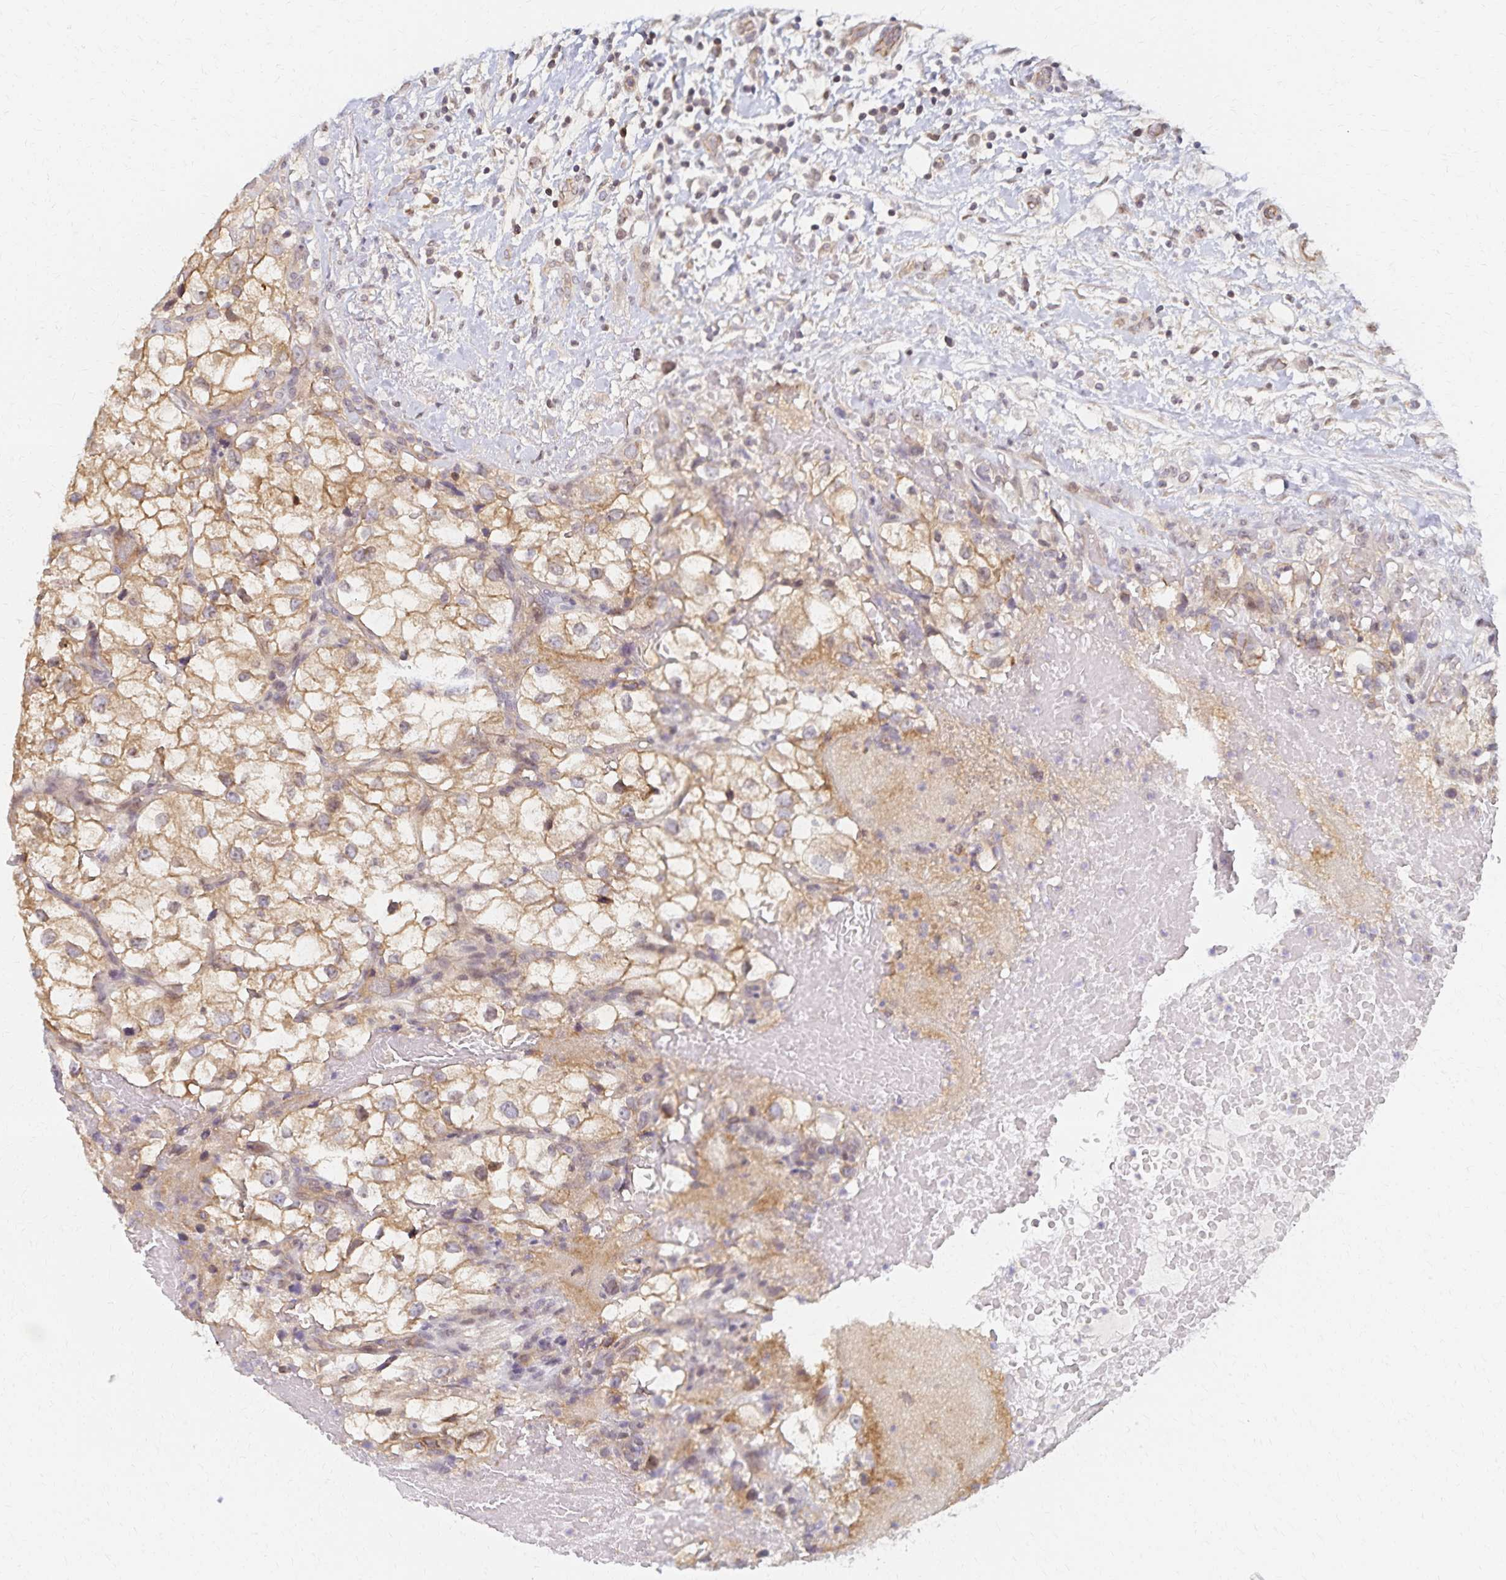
{"staining": {"intensity": "weak", "quantity": ">75%", "location": "cytoplasmic/membranous"}, "tissue": "renal cancer", "cell_type": "Tumor cells", "image_type": "cancer", "snomed": [{"axis": "morphology", "description": "Adenocarcinoma, NOS"}, {"axis": "topography", "description": "Kidney"}], "caption": "DAB immunohistochemical staining of human renal cancer displays weak cytoplasmic/membranous protein positivity in approximately >75% of tumor cells.", "gene": "RAB9B", "patient": {"sex": "male", "age": 59}}